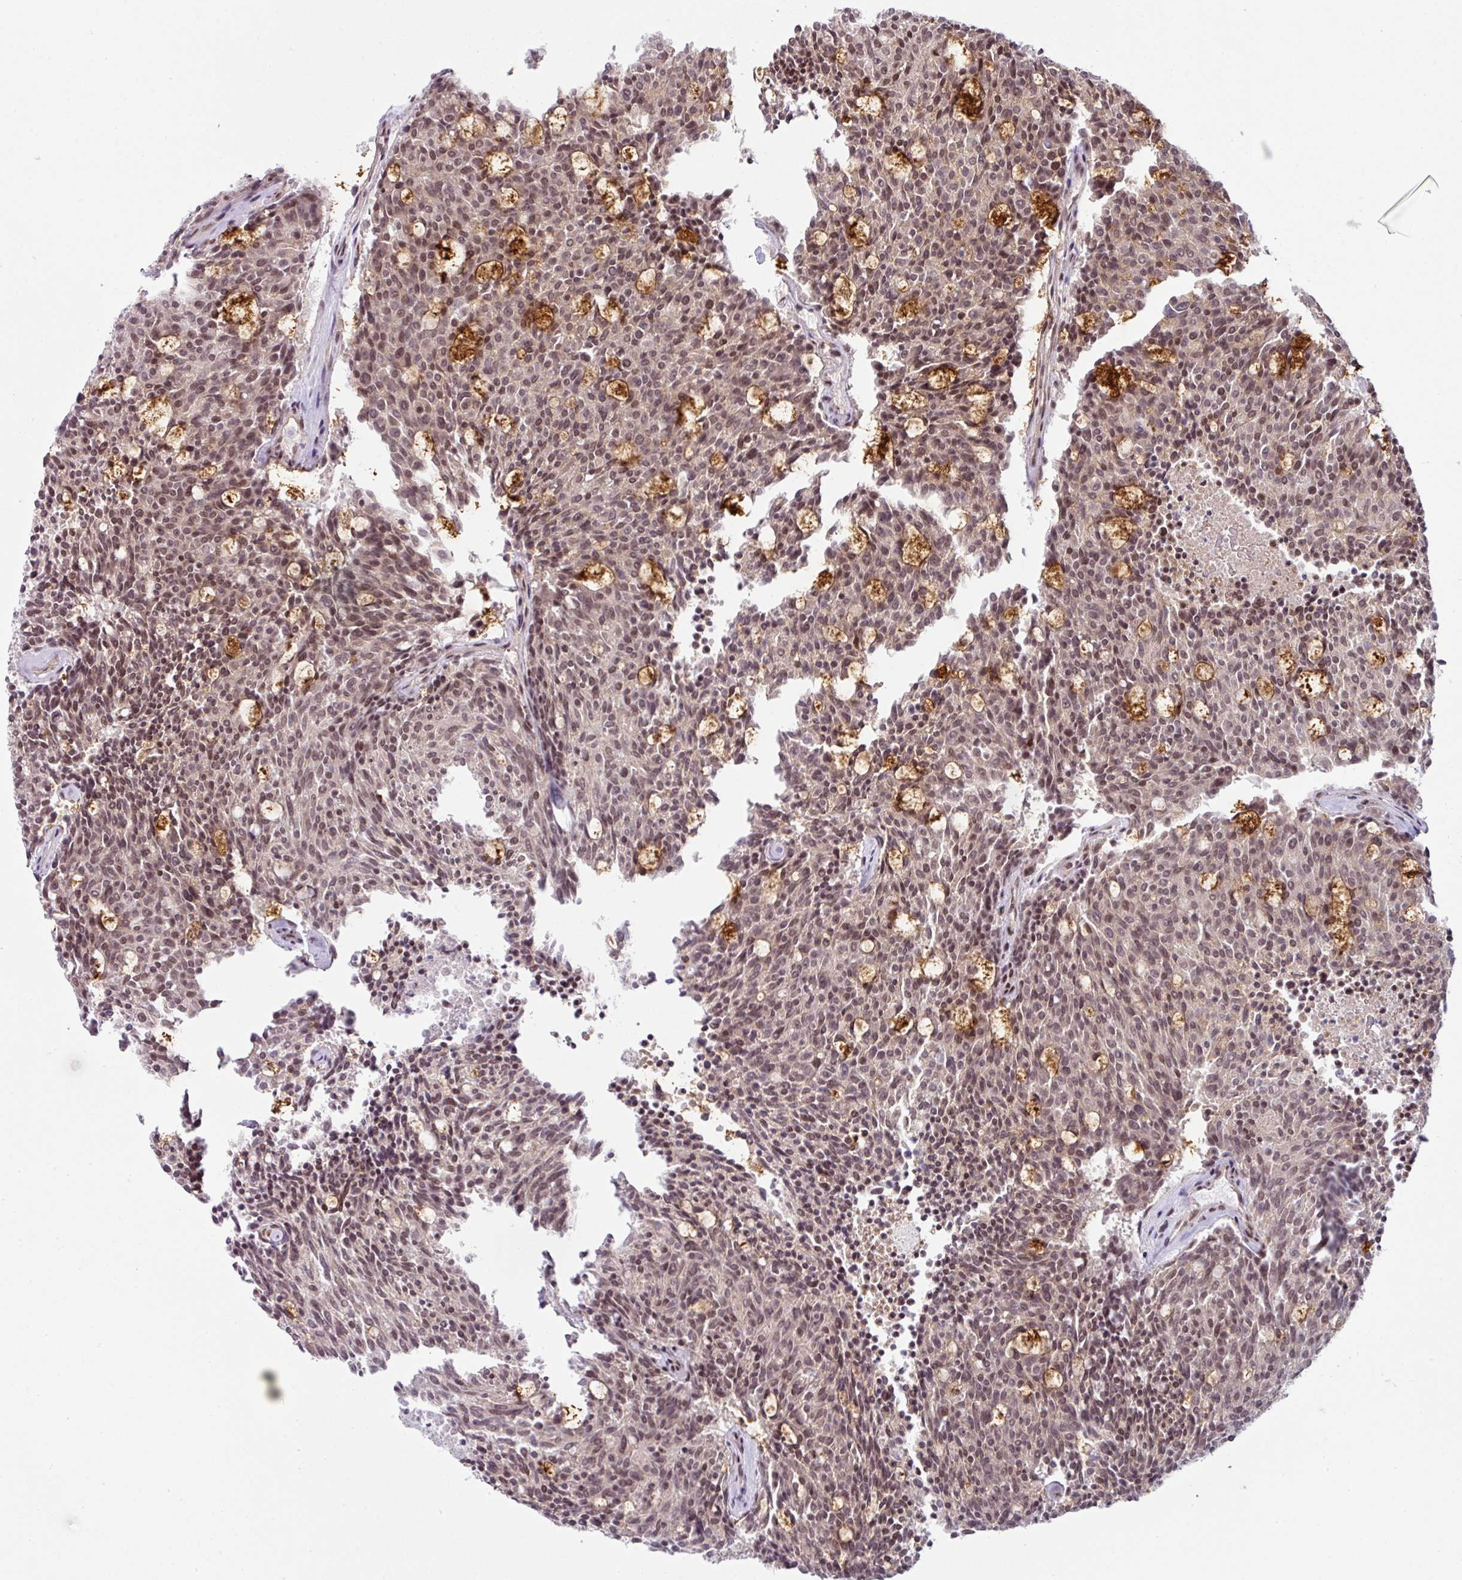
{"staining": {"intensity": "moderate", "quantity": "25%-75%", "location": "nuclear"}, "tissue": "carcinoid", "cell_type": "Tumor cells", "image_type": "cancer", "snomed": [{"axis": "morphology", "description": "Carcinoid, malignant, NOS"}, {"axis": "topography", "description": "Pancreas"}], "caption": "Protein expression analysis of human malignant carcinoid reveals moderate nuclear staining in about 25%-75% of tumor cells. The protein is stained brown, and the nuclei are stained in blue (DAB IHC with brightfield microscopy, high magnification).", "gene": "NFYA", "patient": {"sex": "female", "age": 54}}